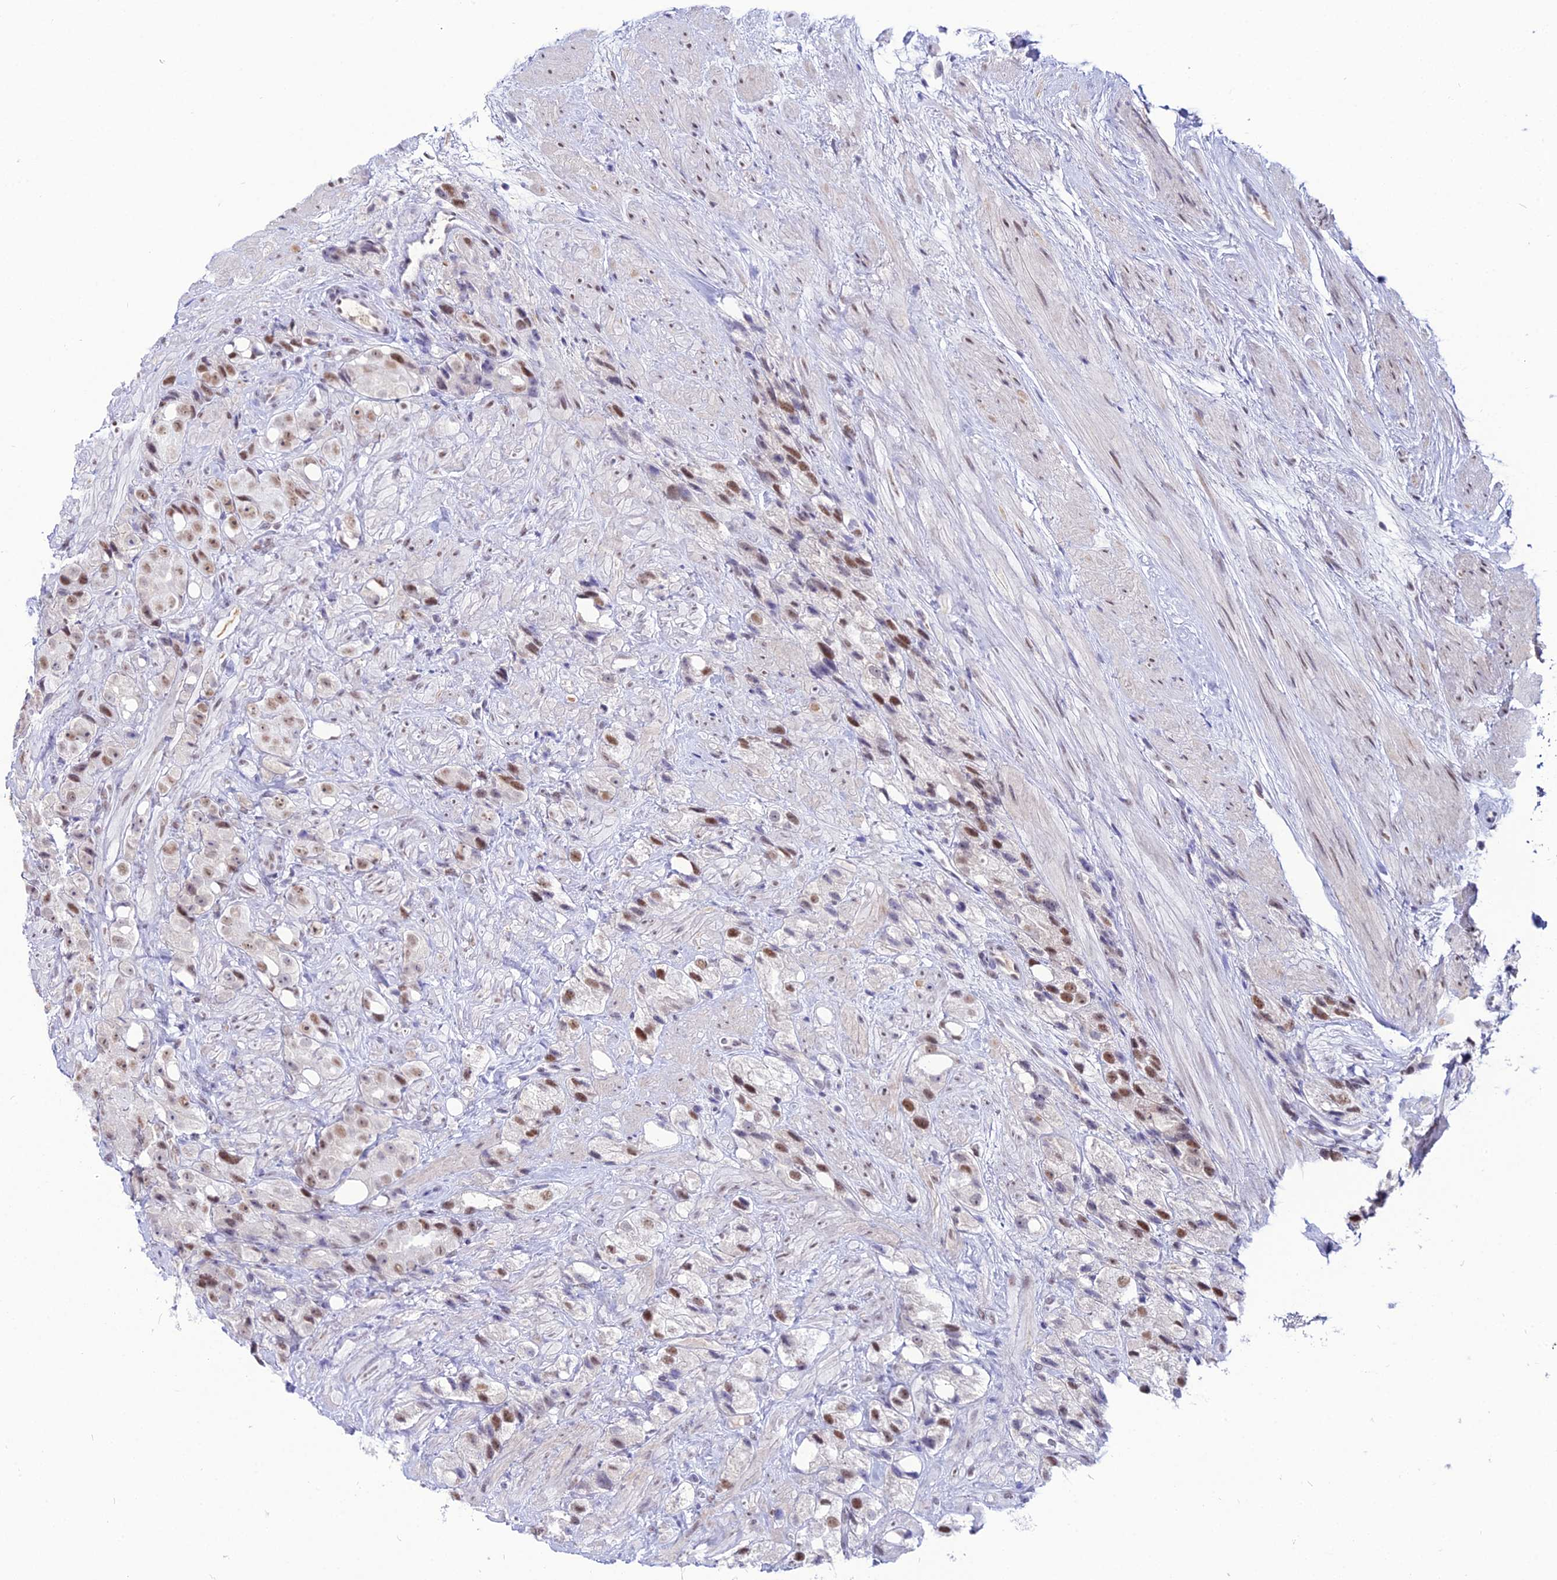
{"staining": {"intensity": "moderate", "quantity": "25%-75%", "location": "nuclear"}, "tissue": "prostate cancer", "cell_type": "Tumor cells", "image_type": "cancer", "snomed": [{"axis": "morphology", "description": "Adenocarcinoma, NOS"}, {"axis": "topography", "description": "Prostate"}], "caption": "This is a micrograph of immunohistochemistry staining of prostate cancer, which shows moderate positivity in the nuclear of tumor cells.", "gene": "RBM12", "patient": {"sex": "male", "age": 79}}